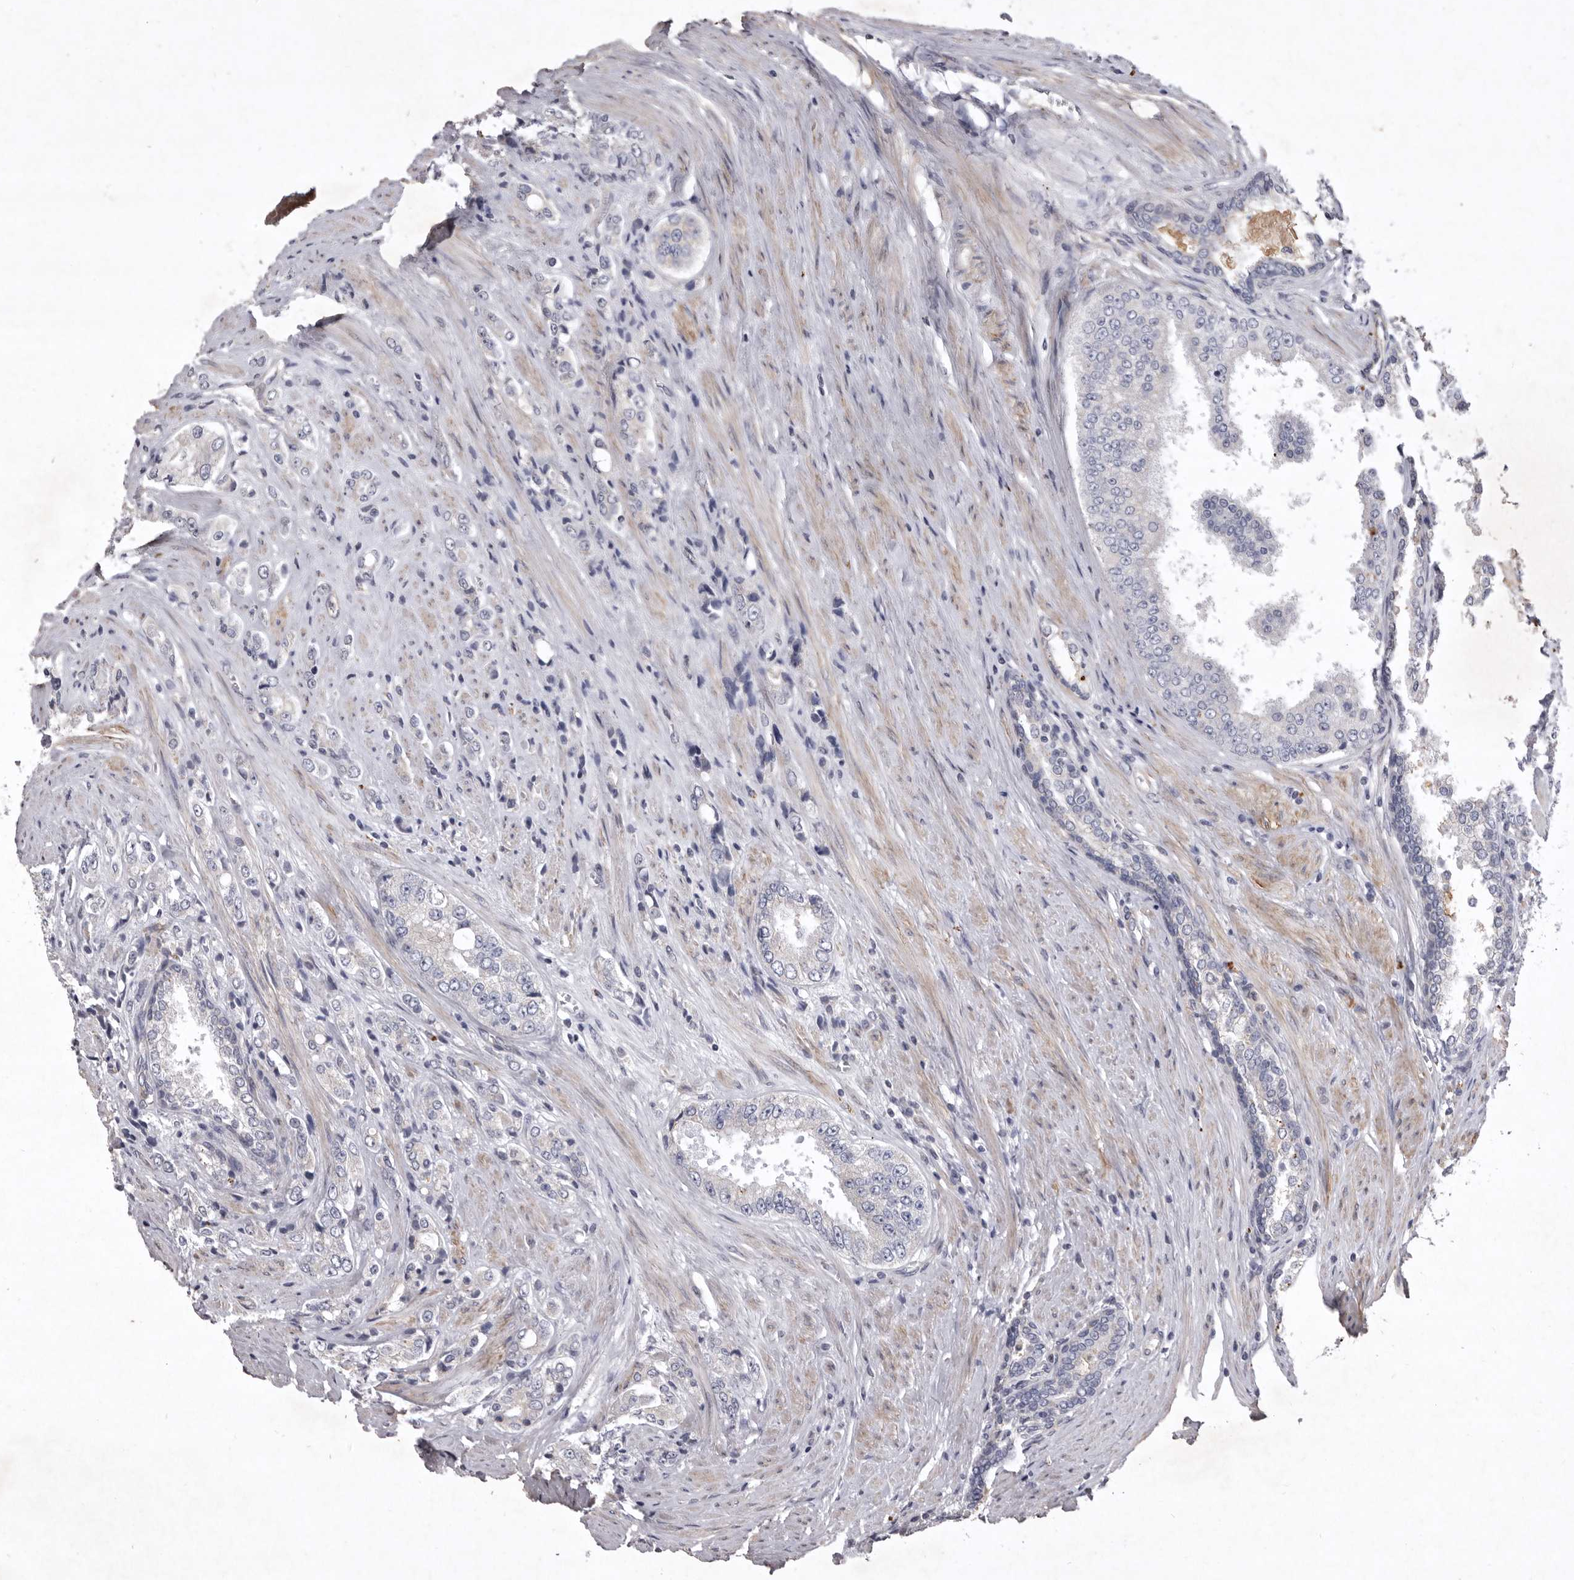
{"staining": {"intensity": "negative", "quantity": "none", "location": "none"}, "tissue": "prostate cancer", "cell_type": "Tumor cells", "image_type": "cancer", "snomed": [{"axis": "morphology", "description": "Adenocarcinoma, High grade"}, {"axis": "topography", "description": "Prostate"}], "caption": "This image is of prostate high-grade adenocarcinoma stained with immunohistochemistry (IHC) to label a protein in brown with the nuclei are counter-stained blue. There is no expression in tumor cells.", "gene": "NKAIN4", "patient": {"sex": "male", "age": 61}}